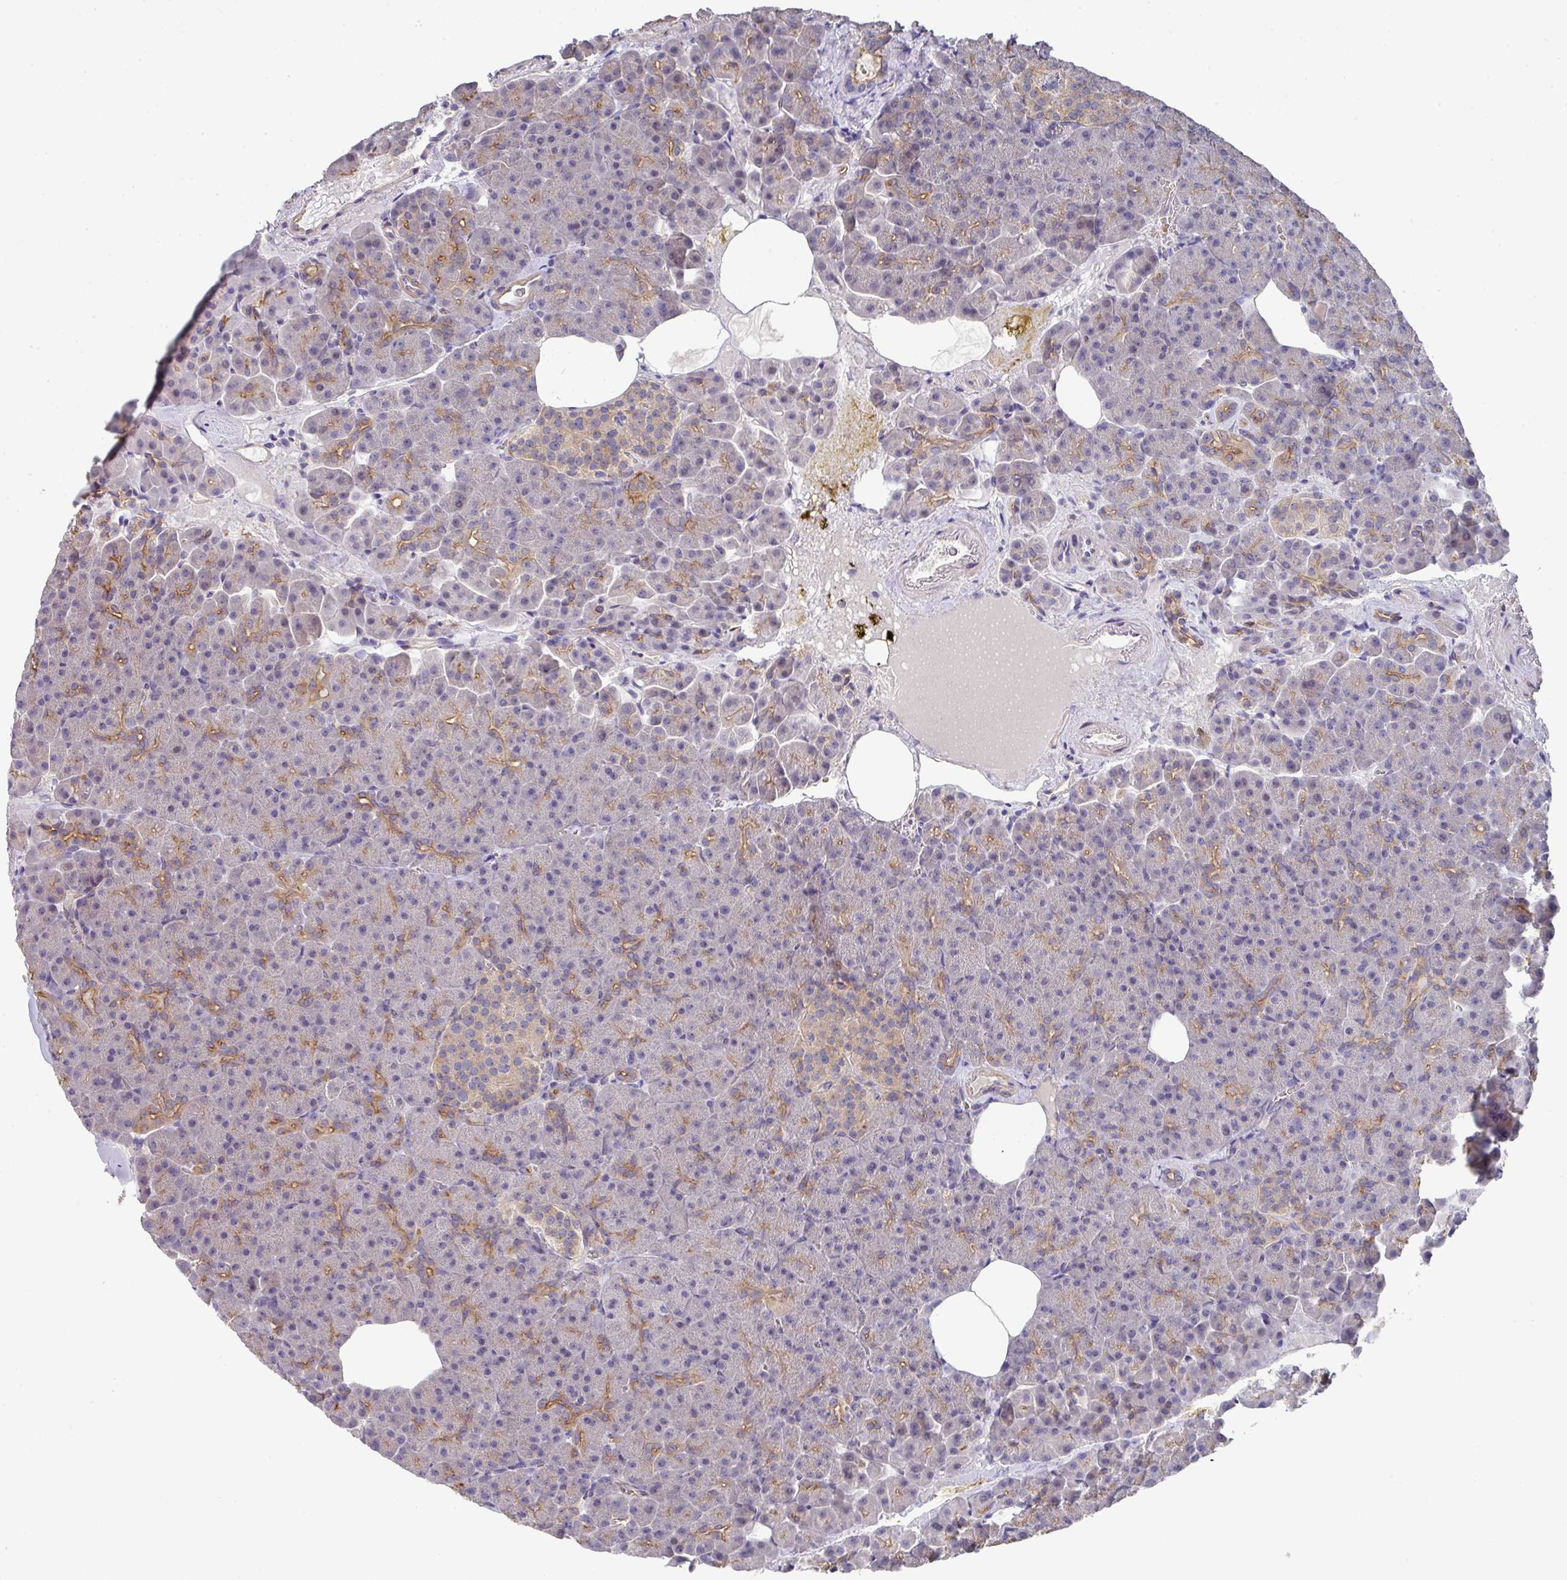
{"staining": {"intensity": "moderate", "quantity": "<25%", "location": "cytoplasmic/membranous"}, "tissue": "pancreas", "cell_type": "Exocrine glandular cells", "image_type": "normal", "snomed": [{"axis": "morphology", "description": "Normal tissue, NOS"}, {"axis": "topography", "description": "Pancreas"}], "caption": "Human pancreas stained with a protein marker demonstrates moderate staining in exocrine glandular cells.", "gene": "PRR5", "patient": {"sex": "female", "age": 74}}